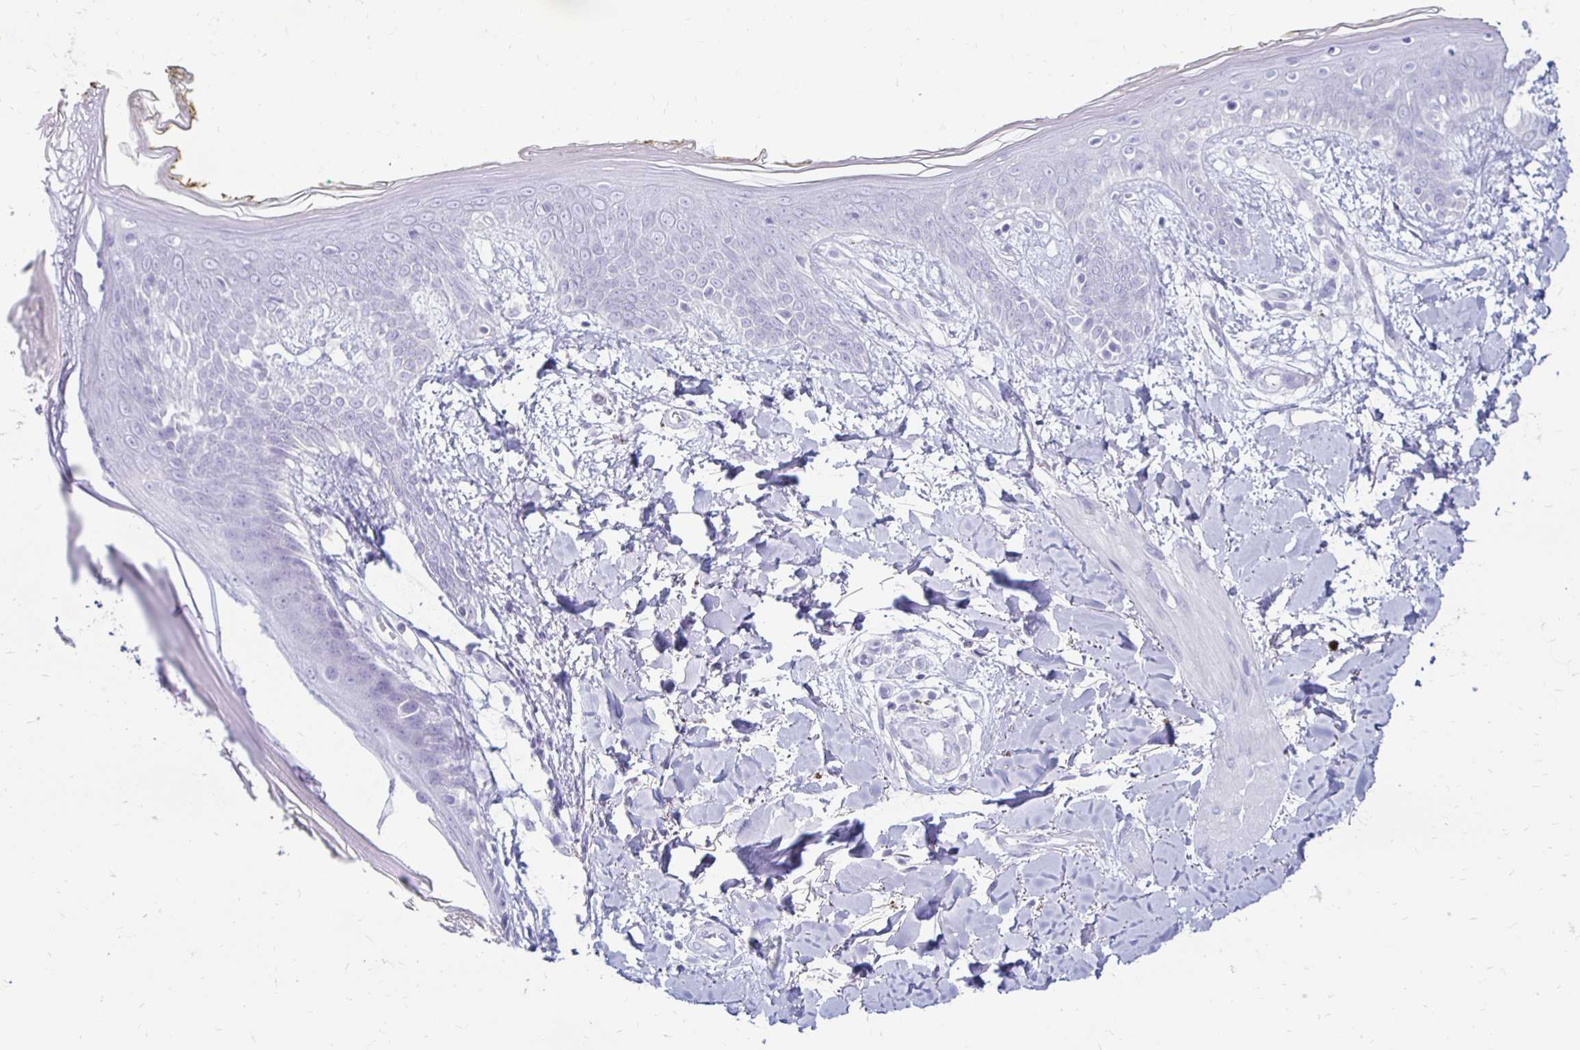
{"staining": {"intensity": "negative", "quantity": "none", "location": "none"}, "tissue": "skin", "cell_type": "Fibroblasts", "image_type": "normal", "snomed": [{"axis": "morphology", "description": "Normal tissue, NOS"}, {"axis": "topography", "description": "Skin"}], "caption": "Immunohistochemistry (IHC) micrograph of normal human skin stained for a protein (brown), which shows no expression in fibroblasts.", "gene": "RYR1", "patient": {"sex": "female", "age": 34}}